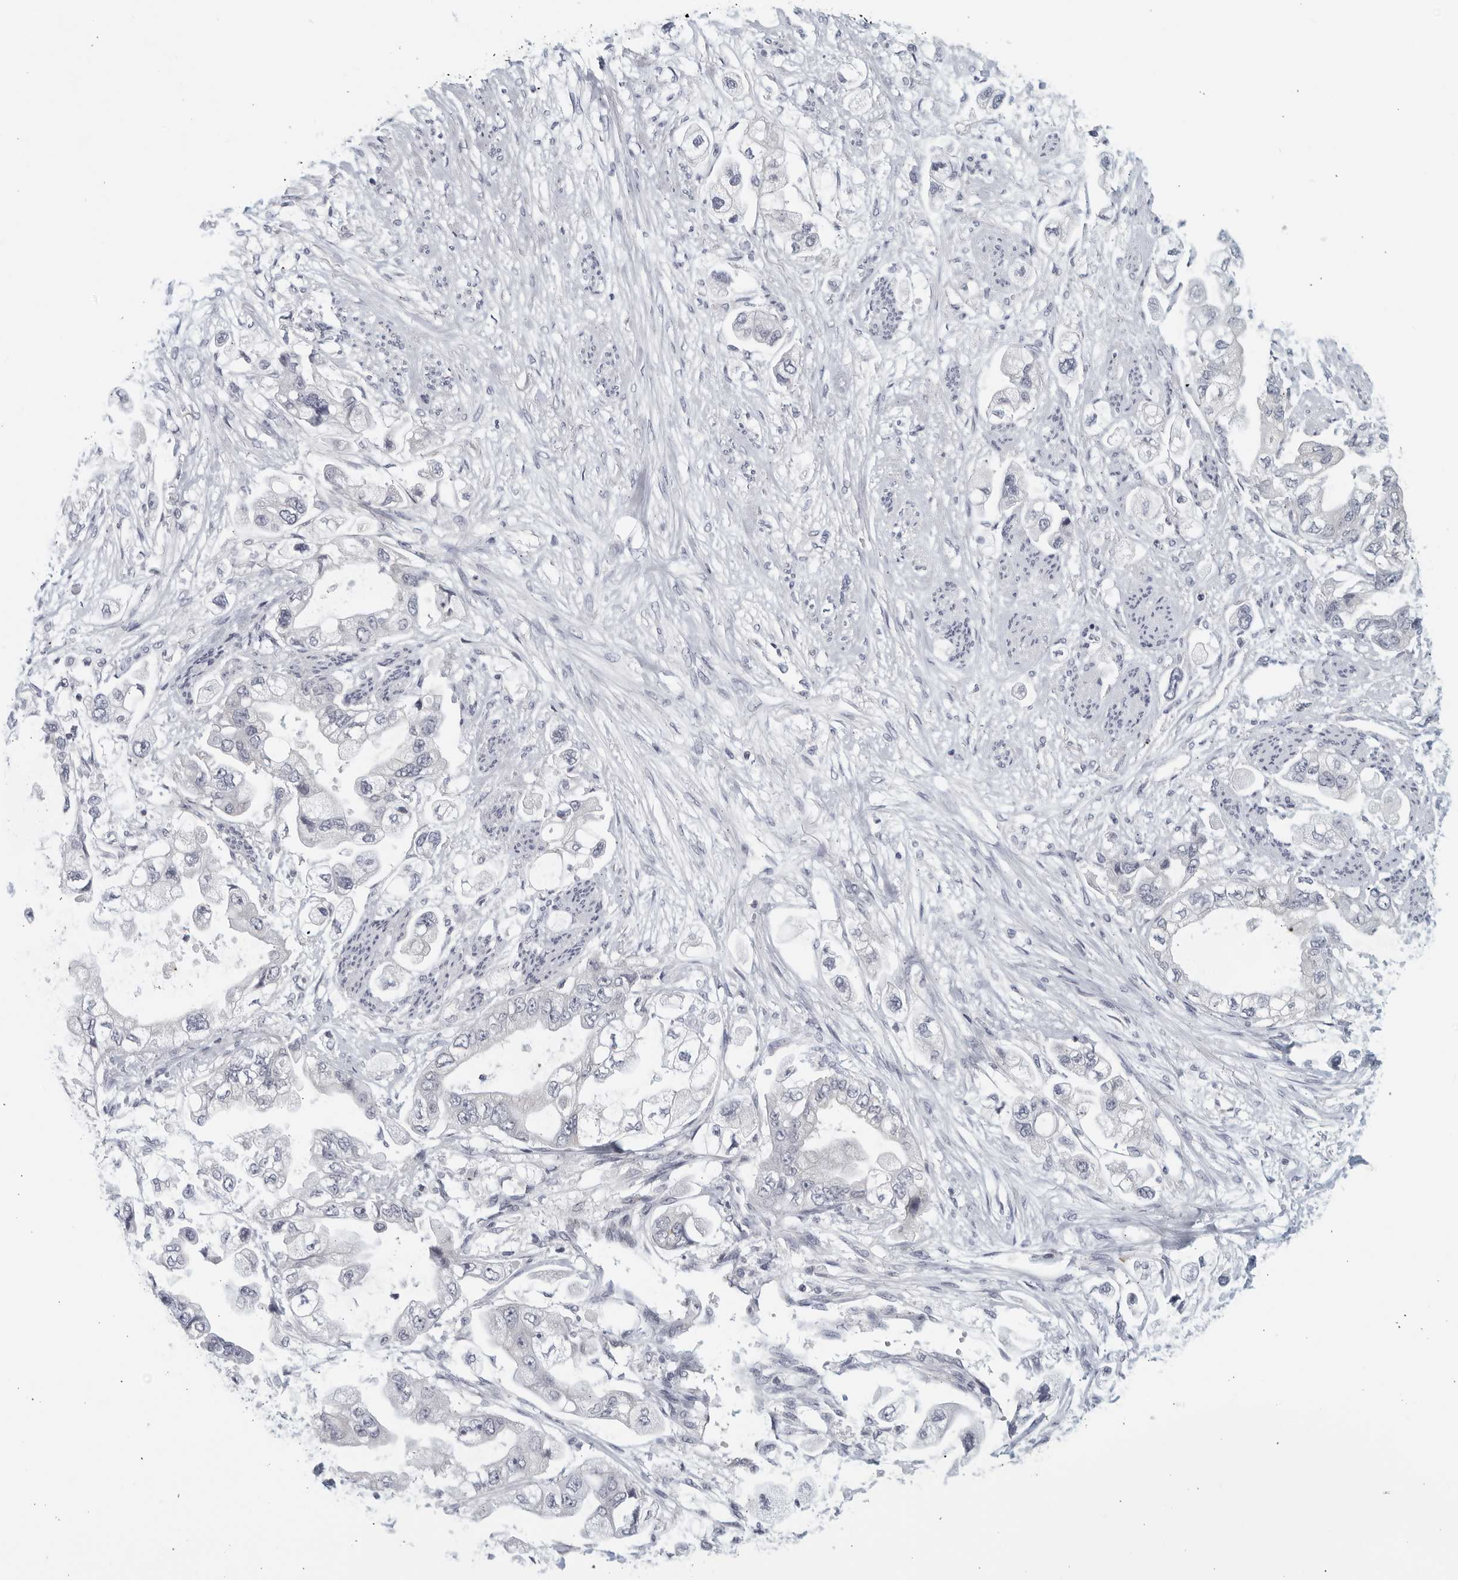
{"staining": {"intensity": "negative", "quantity": "none", "location": "none"}, "tissue": "stomach cancer", "cell_type": "Tumor cells", "image_type": "cancer", "snomed": [{"axis": "morphology", "description": "Adenocarcinoma, NOS"}, {"axis": "topography", "description": "Stomach"}], "caption": "This photomicrograph is of adenocarcinoma (stomach) stained with immunohistochemistry to label a protein in brown with the nuclei are counter-stained blue. There is no staining in tumor cells. (Immunohistochemistry, brightfield microscopy, high magnification).", "gene": "MATN1", "patient": {"sex": "male", "age": 62}}